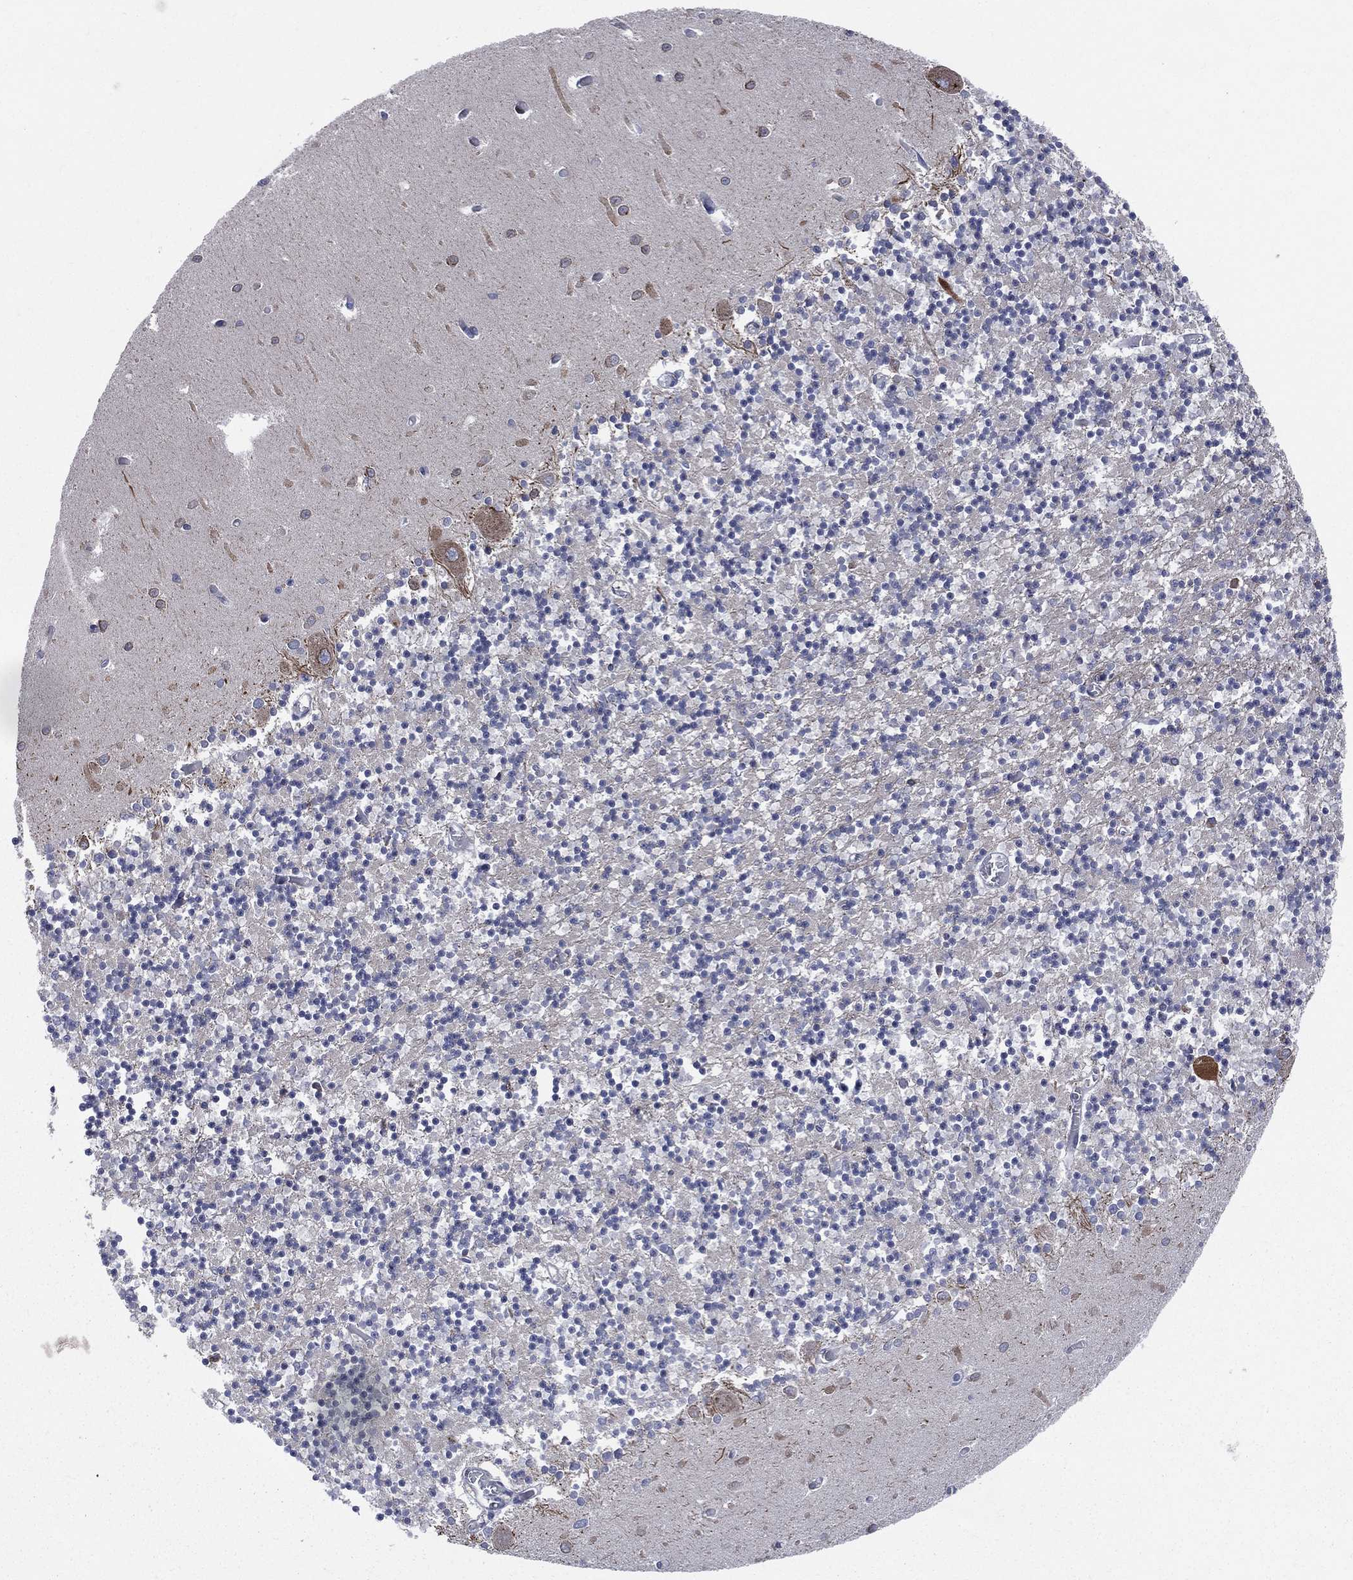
{"staining": {"intensity": "negative", "quantity": "none", "location": "none"}, "tissue": "cerebellum", "cell_type": "Cells in granular layer", "image_type": "normal", "snomed": [{"axis": "morphology", "description": "Normal tissue, NOS"}, {"axis": "topography", "description": "Cerebellum"}], "caption": "The micrograph demonstrates no staining of cells in granular layer in benign cerebellum. Brightfield microscopy of immunohistochemistry stained with DAB (brown) and hematoxylin (blue), captured at high magnification.", "gene": "CCDC159", "patient": {"sex": "female", "age": 64}}